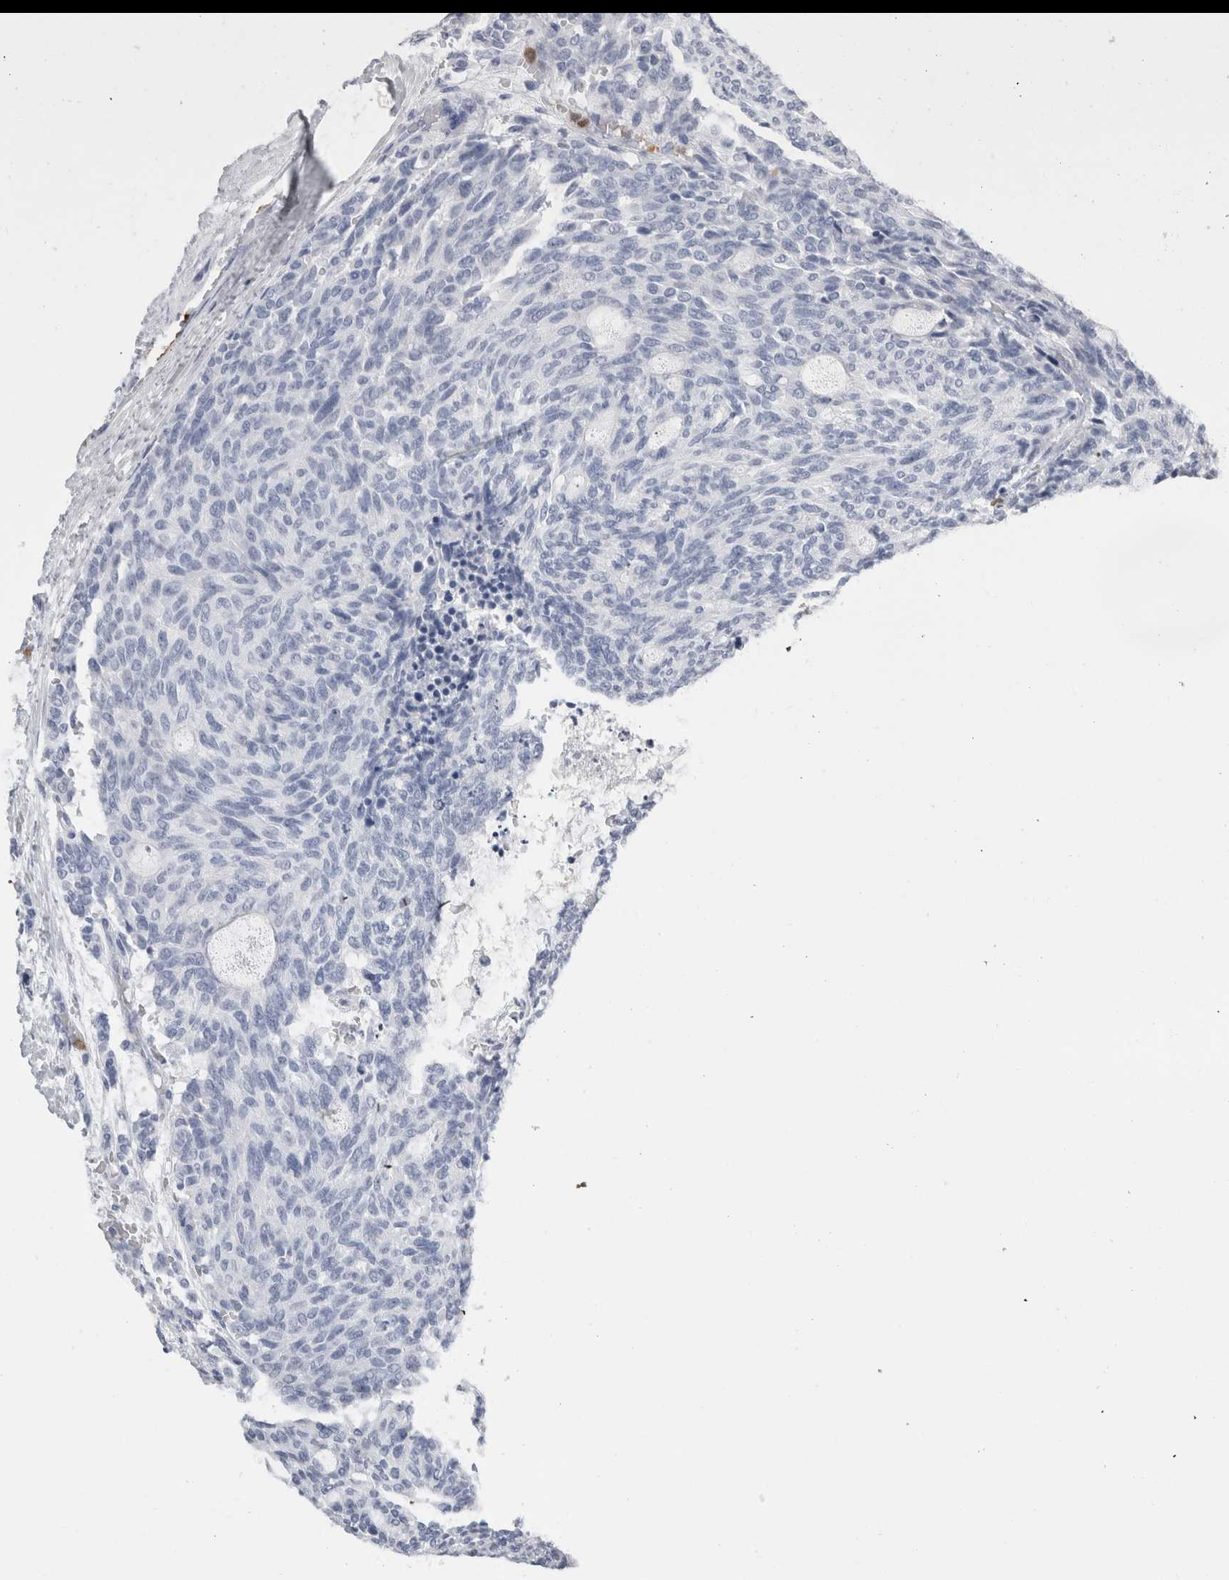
{"staining": {"intensity": "negative", "quantity": "none", "location": "none"}, "tissue": "carcinoid", "cell_type": "Tumor cells", "image_type": "cancer", "snomed": [{"axis": "morphology", "description": "Carcinoid, malignant, NOS"}, {"axis": "topography", "description": "Pancreas"}], "caption": "Micrograph shows no protein expression in tumor cells of carcinoid (malignant) tissue.", "gene": "S100A12", "patient": {"sex": "female", "age": 54}}